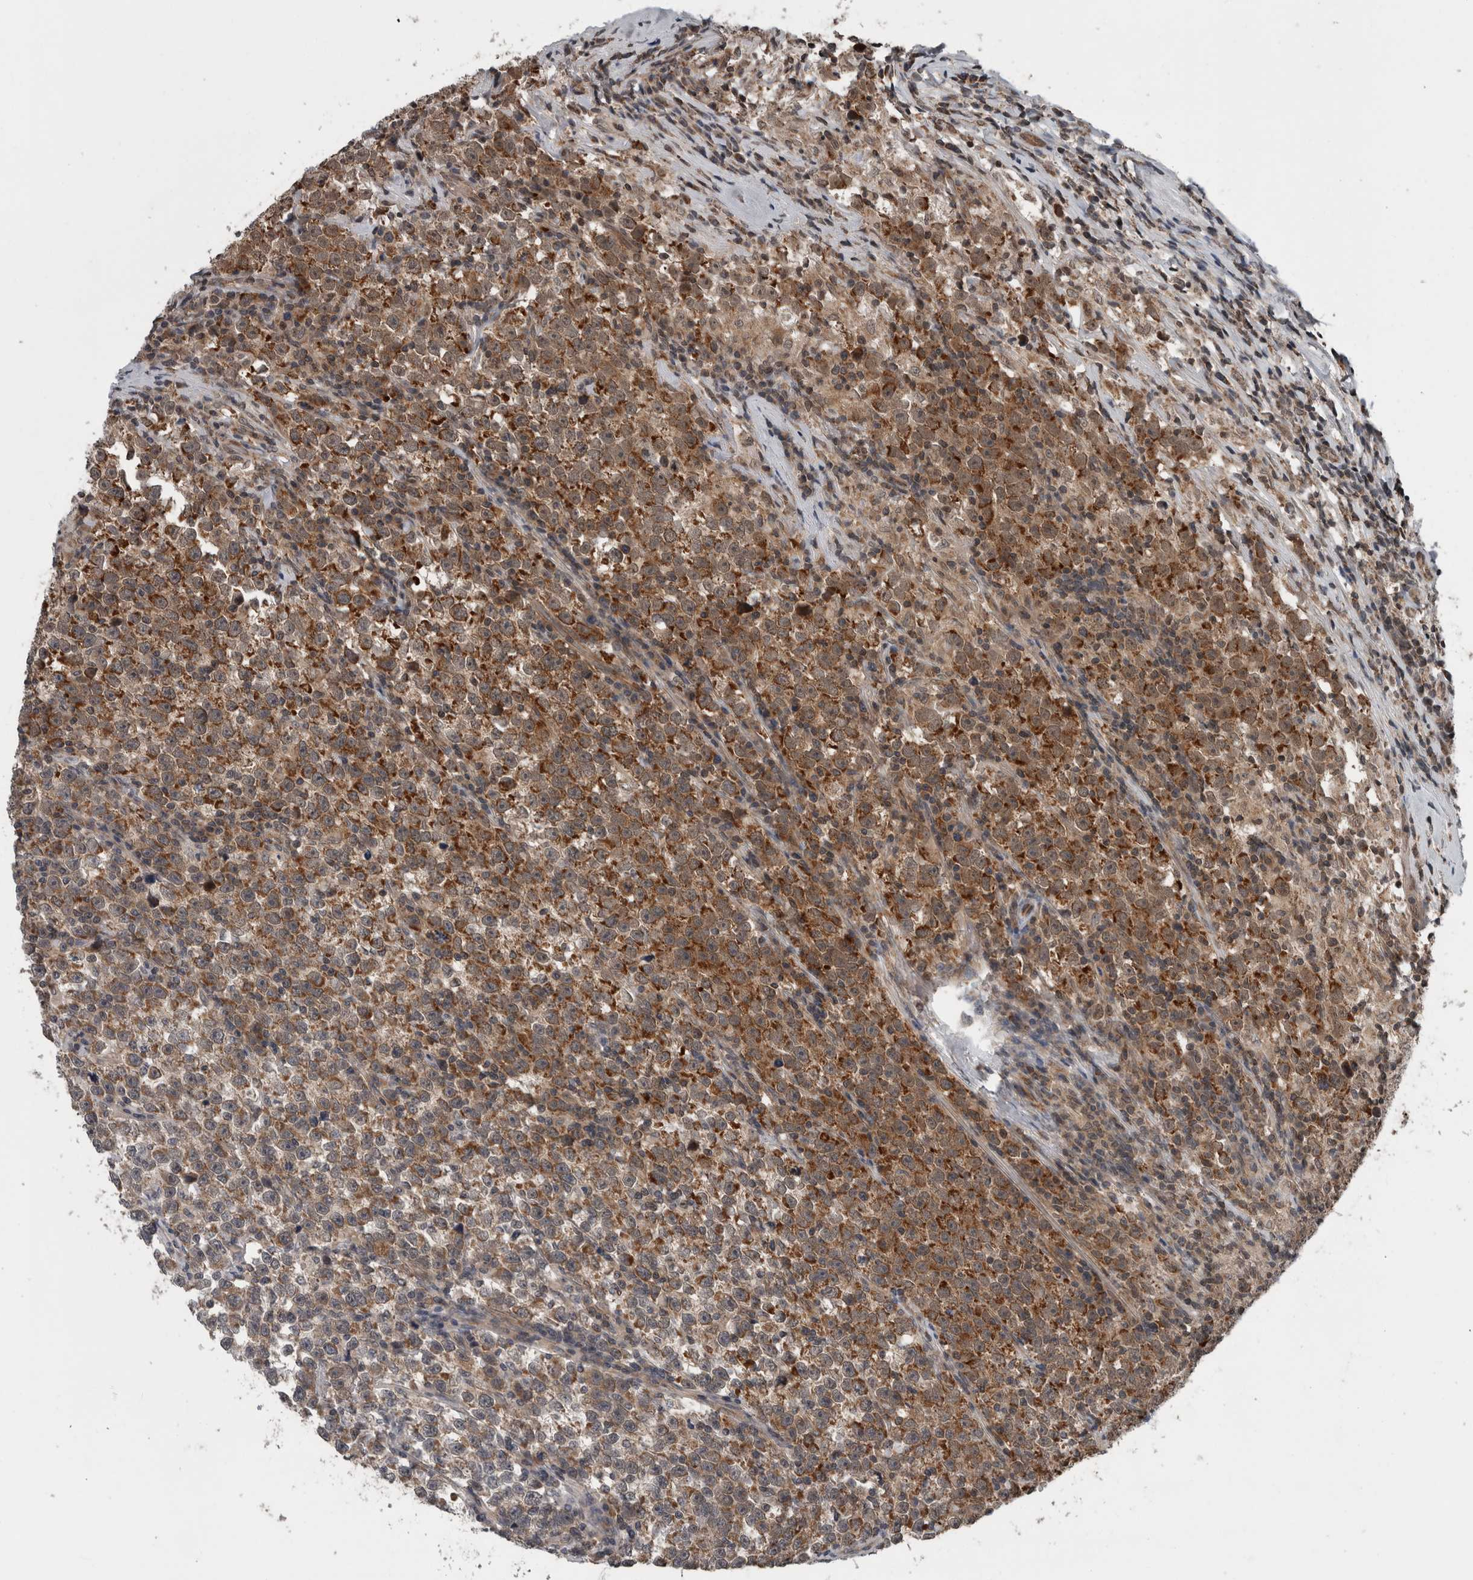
{"staining": {"intensity": "moderate", "quantity": ">75%", "location": "cytoplasmic/membranous"}, "tissue": "testis cancer", "cell_type": "Tumor cells", "image_type": "cancer", "snomed": [{"axis": "morphology", "description": "Normal tissue, NOS"}, {"axis": "morphology", "description": "Seminoma, NOS"}, {"axis": "topography", "description": "Testis"}], "caption": "Brown immunohistochemical staining in human testis cancer exhibits moderate cytoplasmic/membranous positivity in approximately >75% of tumor cells.", "gene": "ENY2", "patient": {"sex": "male", "age": 43}}